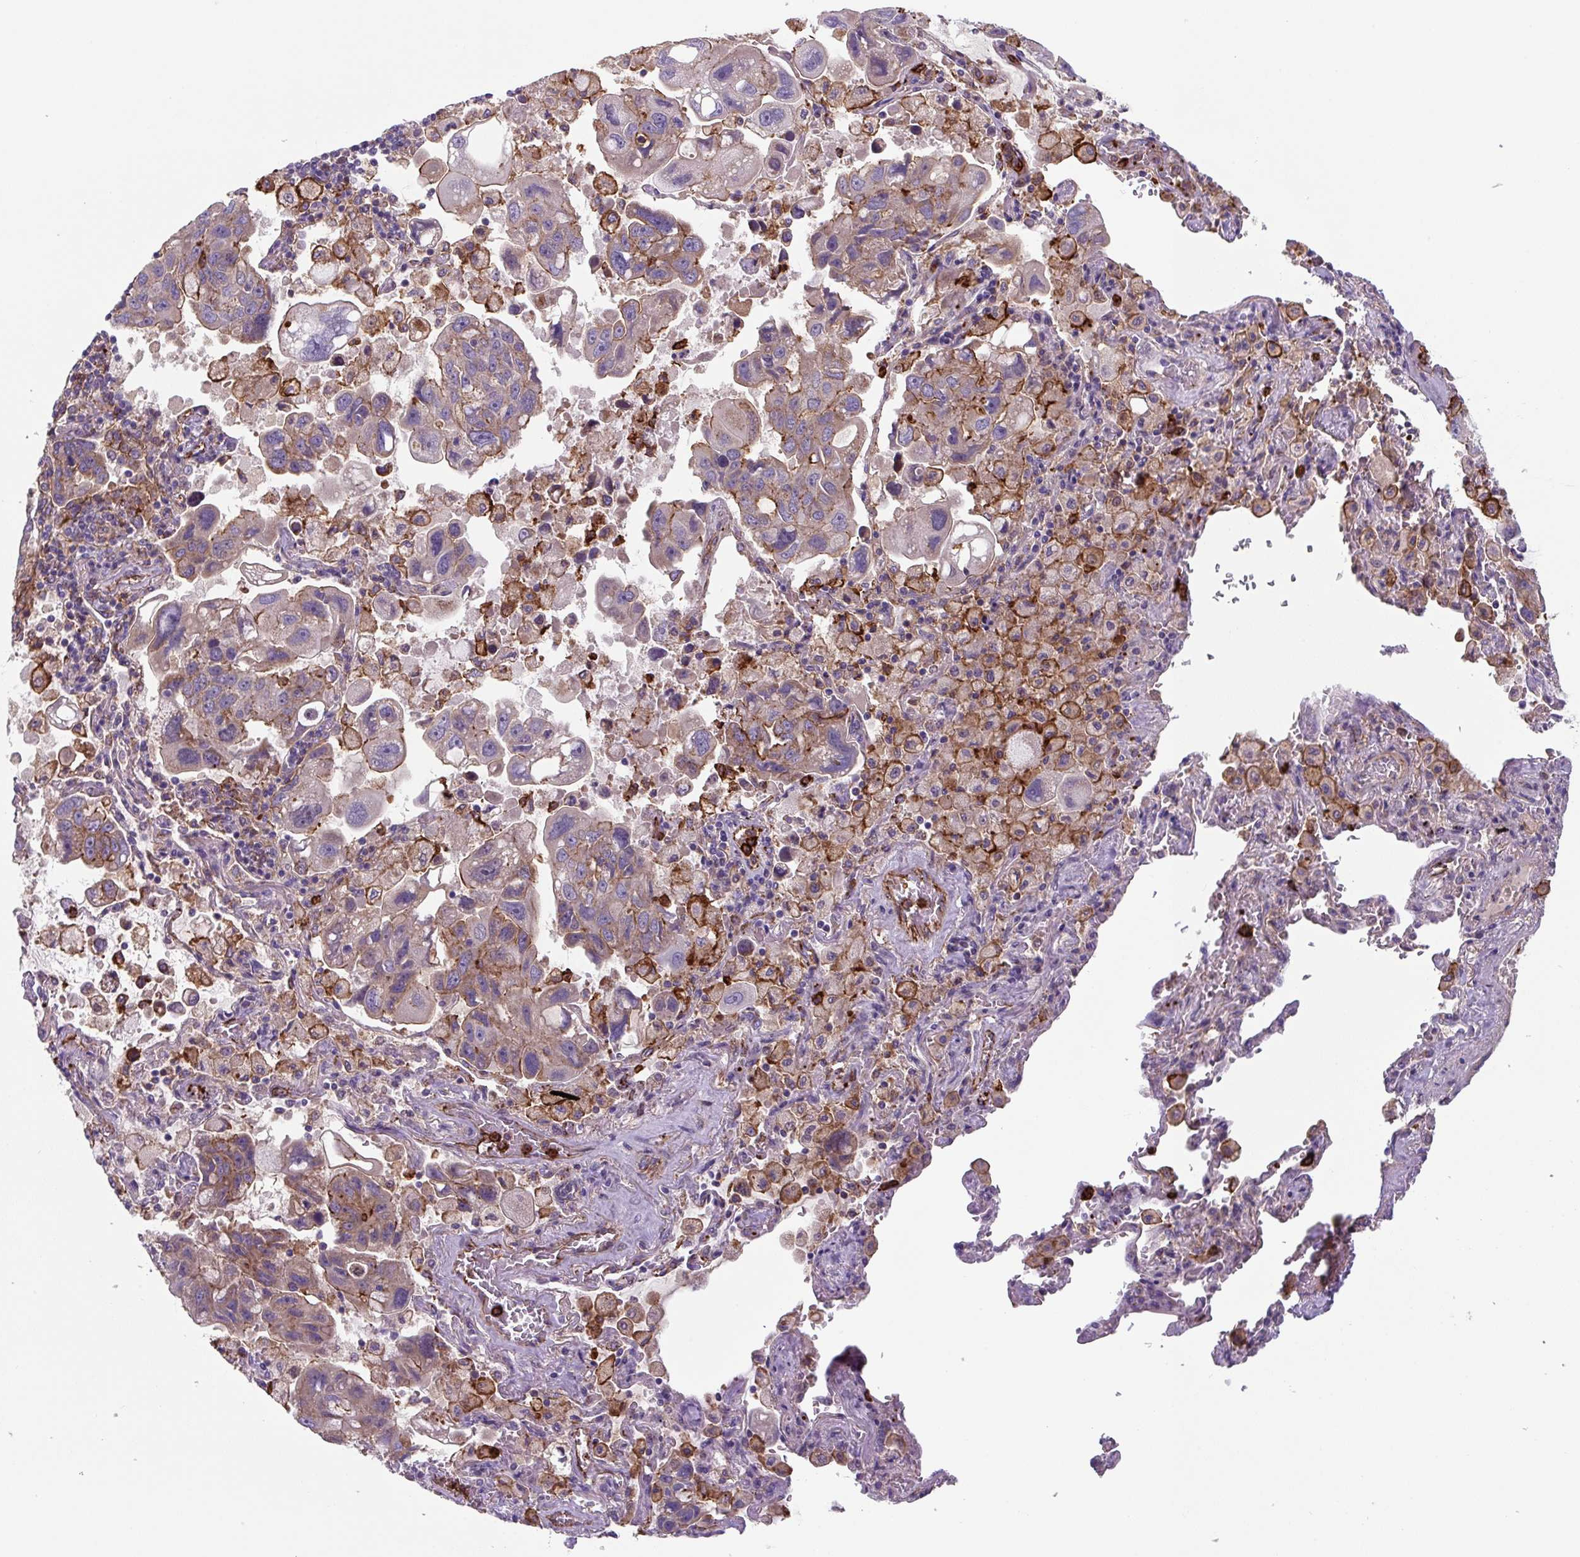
{"staining": {"intensity": "weak", "quantity": "<25%", "location": "cytoplasmic/membranous"}, "tissue": "lung cancer", "cell_type": "Tumor cells", "image_type": "cancer", "snomed": [{"axis": "morphology", "description": "Adenocarcinoma, NOS"}, {"axis": "topography", "description": "Lung"}], "caption": "IHC of lung cancer exhibits no positivity in tumor cells. The staining is performed using DAB brown chromogen with nuclei counter-stained in using hematoxylin.", "gene": "DHFR2", "patient": {"sex": "male", "age": 64}}